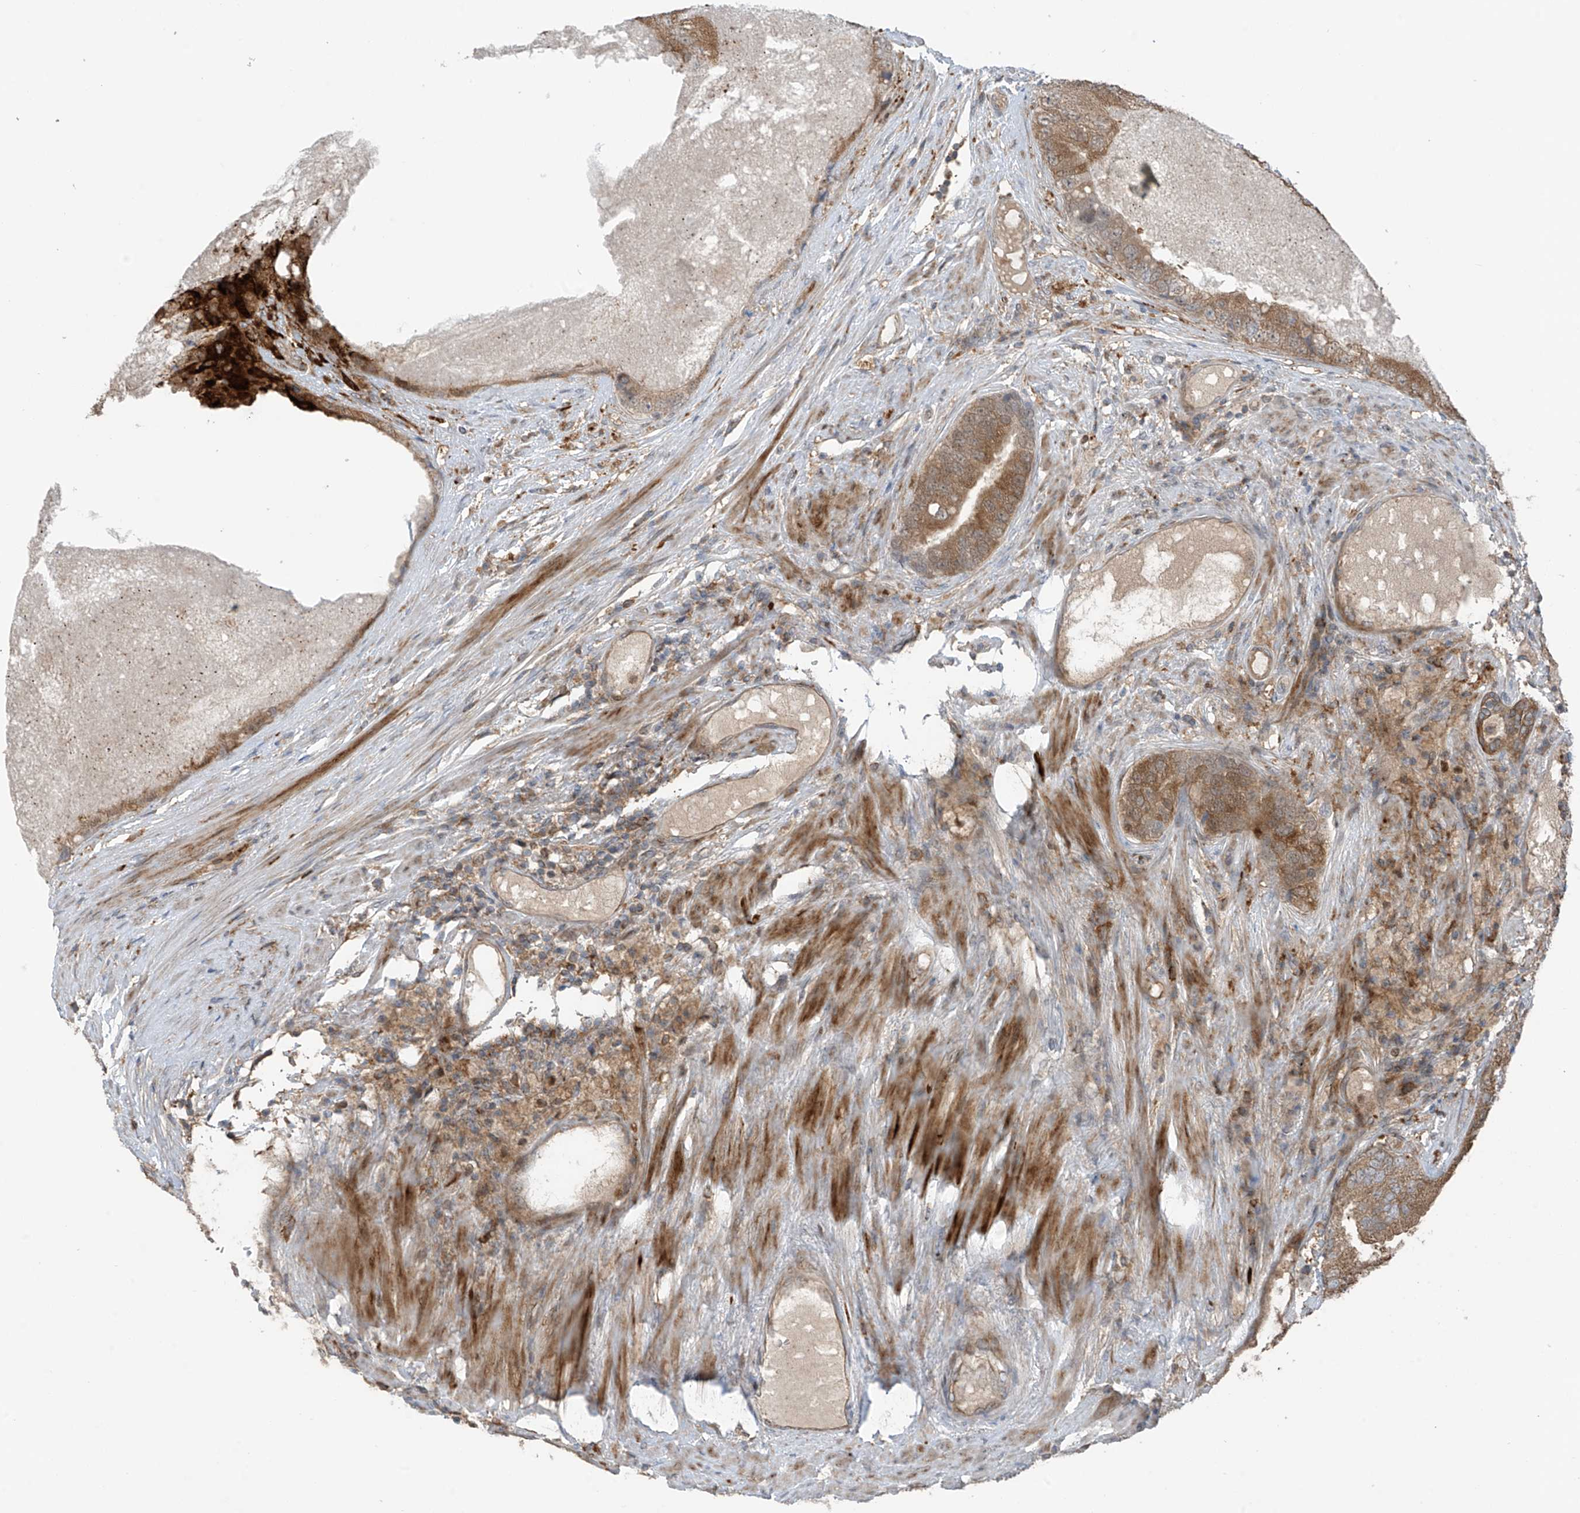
{"staining": {"intensity": "moderate", "quantity": ">75%", "location": "cytoplasmic/membranous"}, "tissue": "prostate cancer", "cell_type": "Tumor cells", "image_type": "cancer", "snomed": [{"axis": "morphology", "description": "Adenocarcinoma, High grade"}, {"axis": "topography", "description": "Prostate"}], "caption": "Immunohistochemical staining of prostate cancer (high-grade adenocarcinoma) exhibits moderate cytoplasmic/membranous protein staining in approximately >75% of tumor cells. (brown staining indicates protein expression, while blue staining denotes nuclei).", "gene": "SAMD3", "patient": {"sex": "male", "age": 70}}